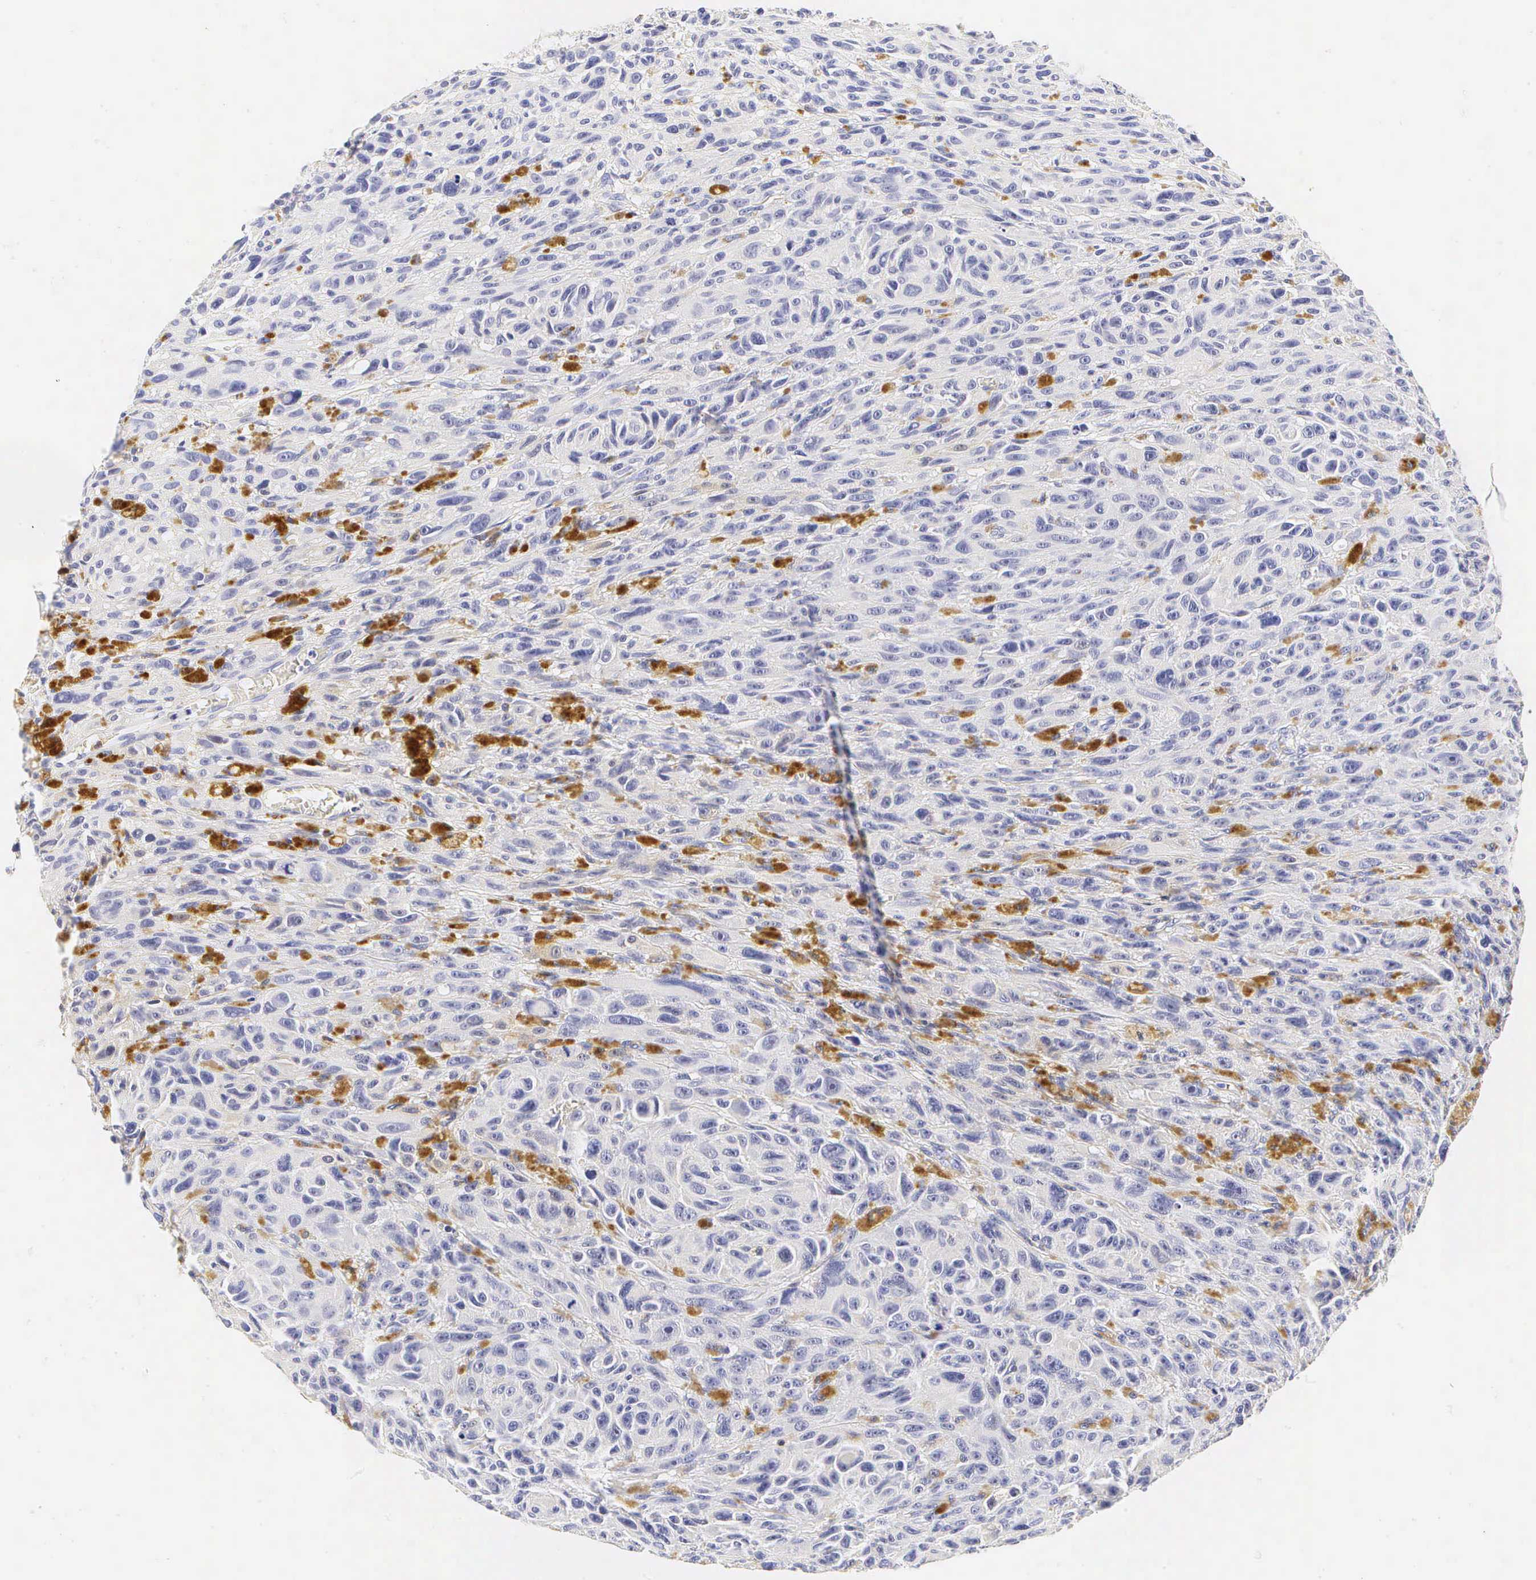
{"staining": {"intensity": "weak", "quantity": "<25%", "location": "cytoplasmic/membranous"}, "tissue": "melanoma", "cell_type": "Tumor cells", "image_type": "cancer", "snomed": [{"axis": "morphology", "description": "Malignant melanoma, NOS"}, {"axis": "topography", "description": "Skin"}], "caption": "An immunohistochemistry (IHC) image of melanoma is shown. There is no staining in tumor cells of melanoma. Brightfield microscopy of immunohistochemistry (IHC) stained with DAB (brown) and hematoxylin (blue), captured at high magnification.", "gene": "CD3E", "patient": {"sex": "male", "age": 70}}